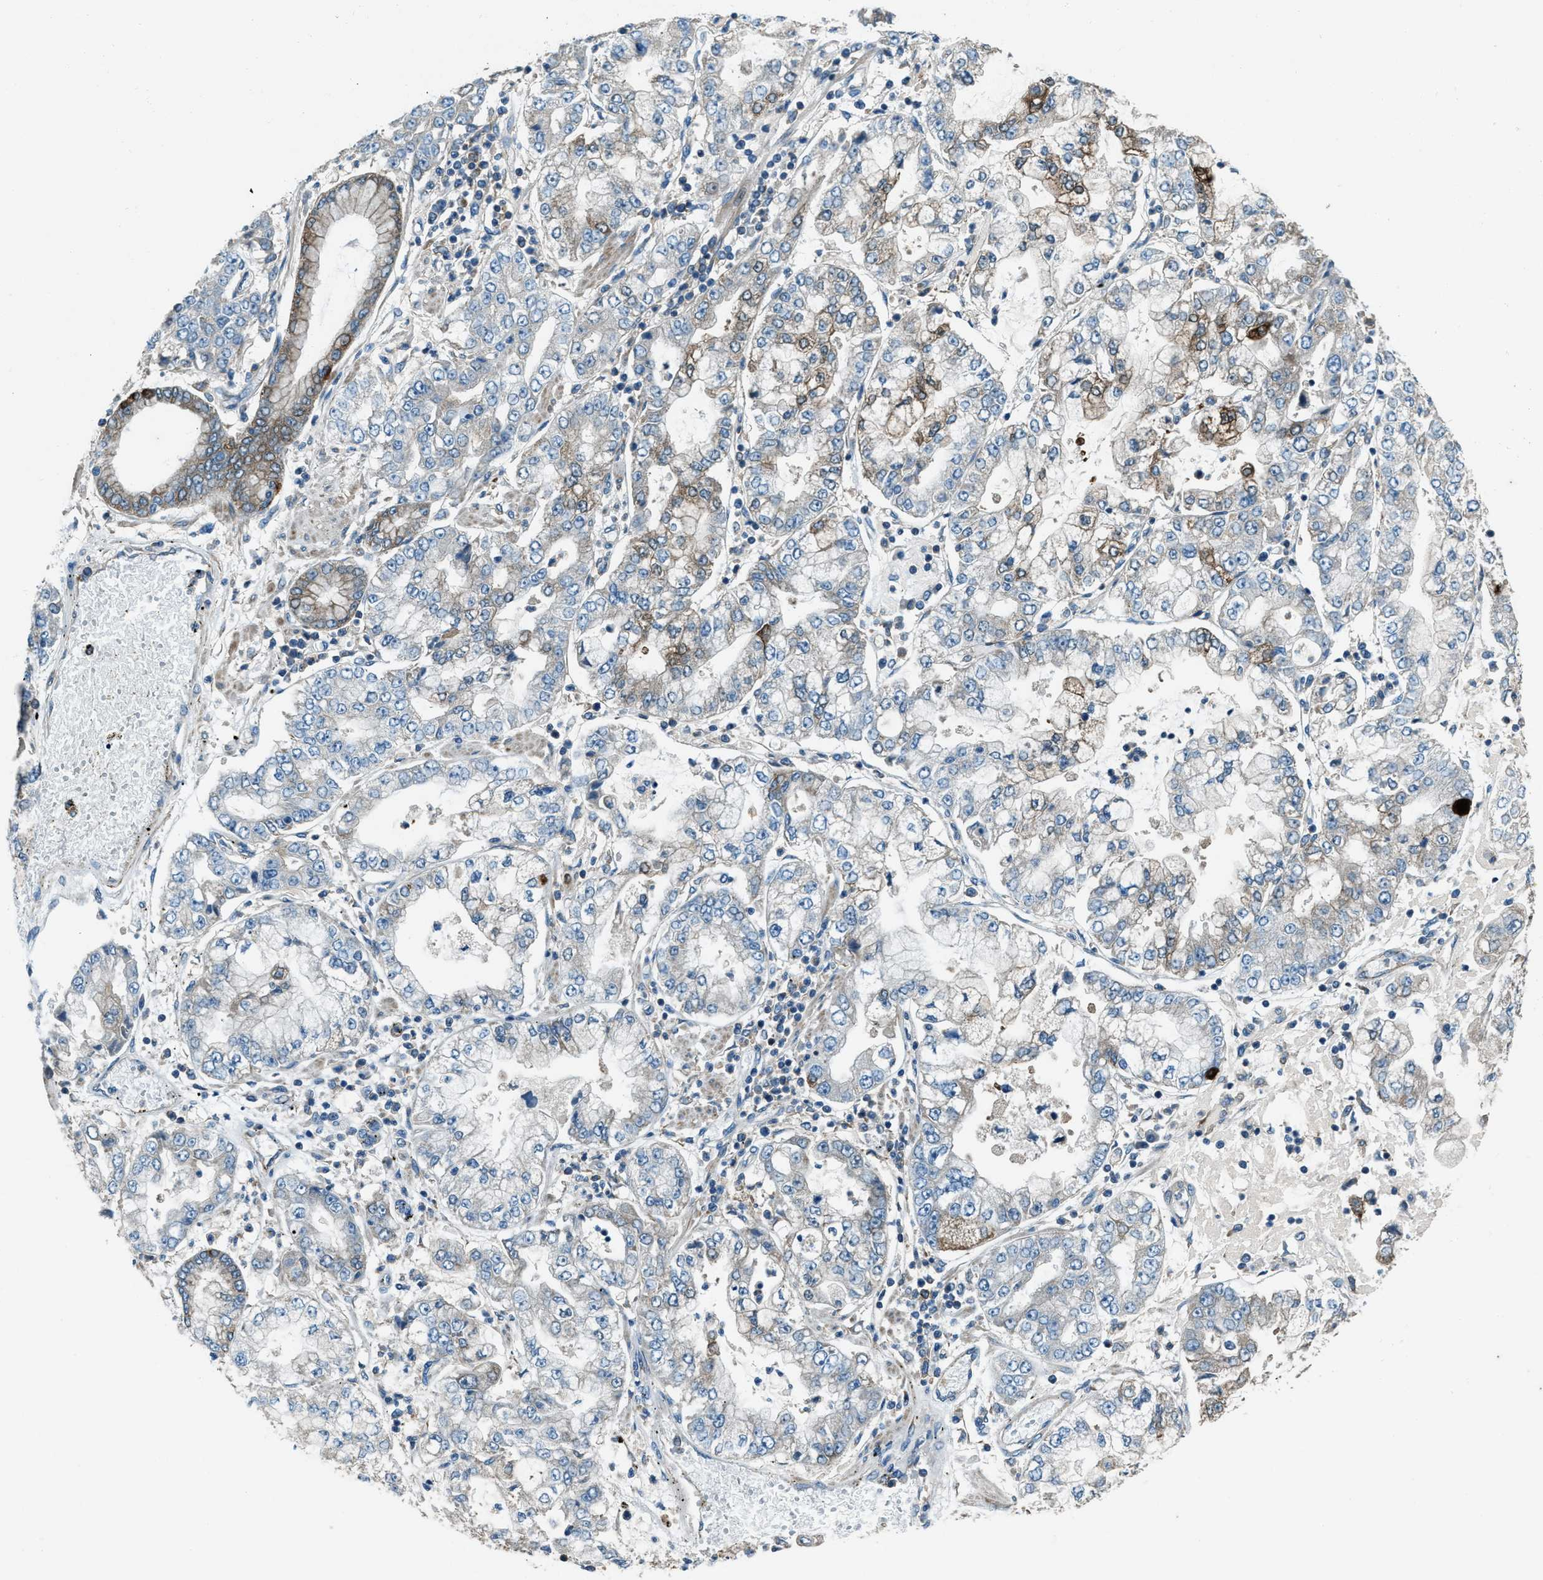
{"staining": {"intensity": "moderate", "quantity": "<25%", "location": "cytoplasmic/membranous"}, "tissue": "stomach cancer", "cell_type": "Tumor cells", "image_type": "cancer", "snomed": [{"axis": "morphology", "description": "Adenocarcinoma, NOS"}, {"axis": "topography", "description": "Stomach"}], "caption": "The image shows immunohistochemical staining of stomach adenocarcinoma. There is moderate cytoplasmic/membranous positivity is identified in about <25% of tumor cells. The staining was performed using DAB, with brown indicating positive protein expression. Nuclei are stained blue with hematoxylin.", "gene": "SVIL", "patient": {"sex": "male", "age": 76}}